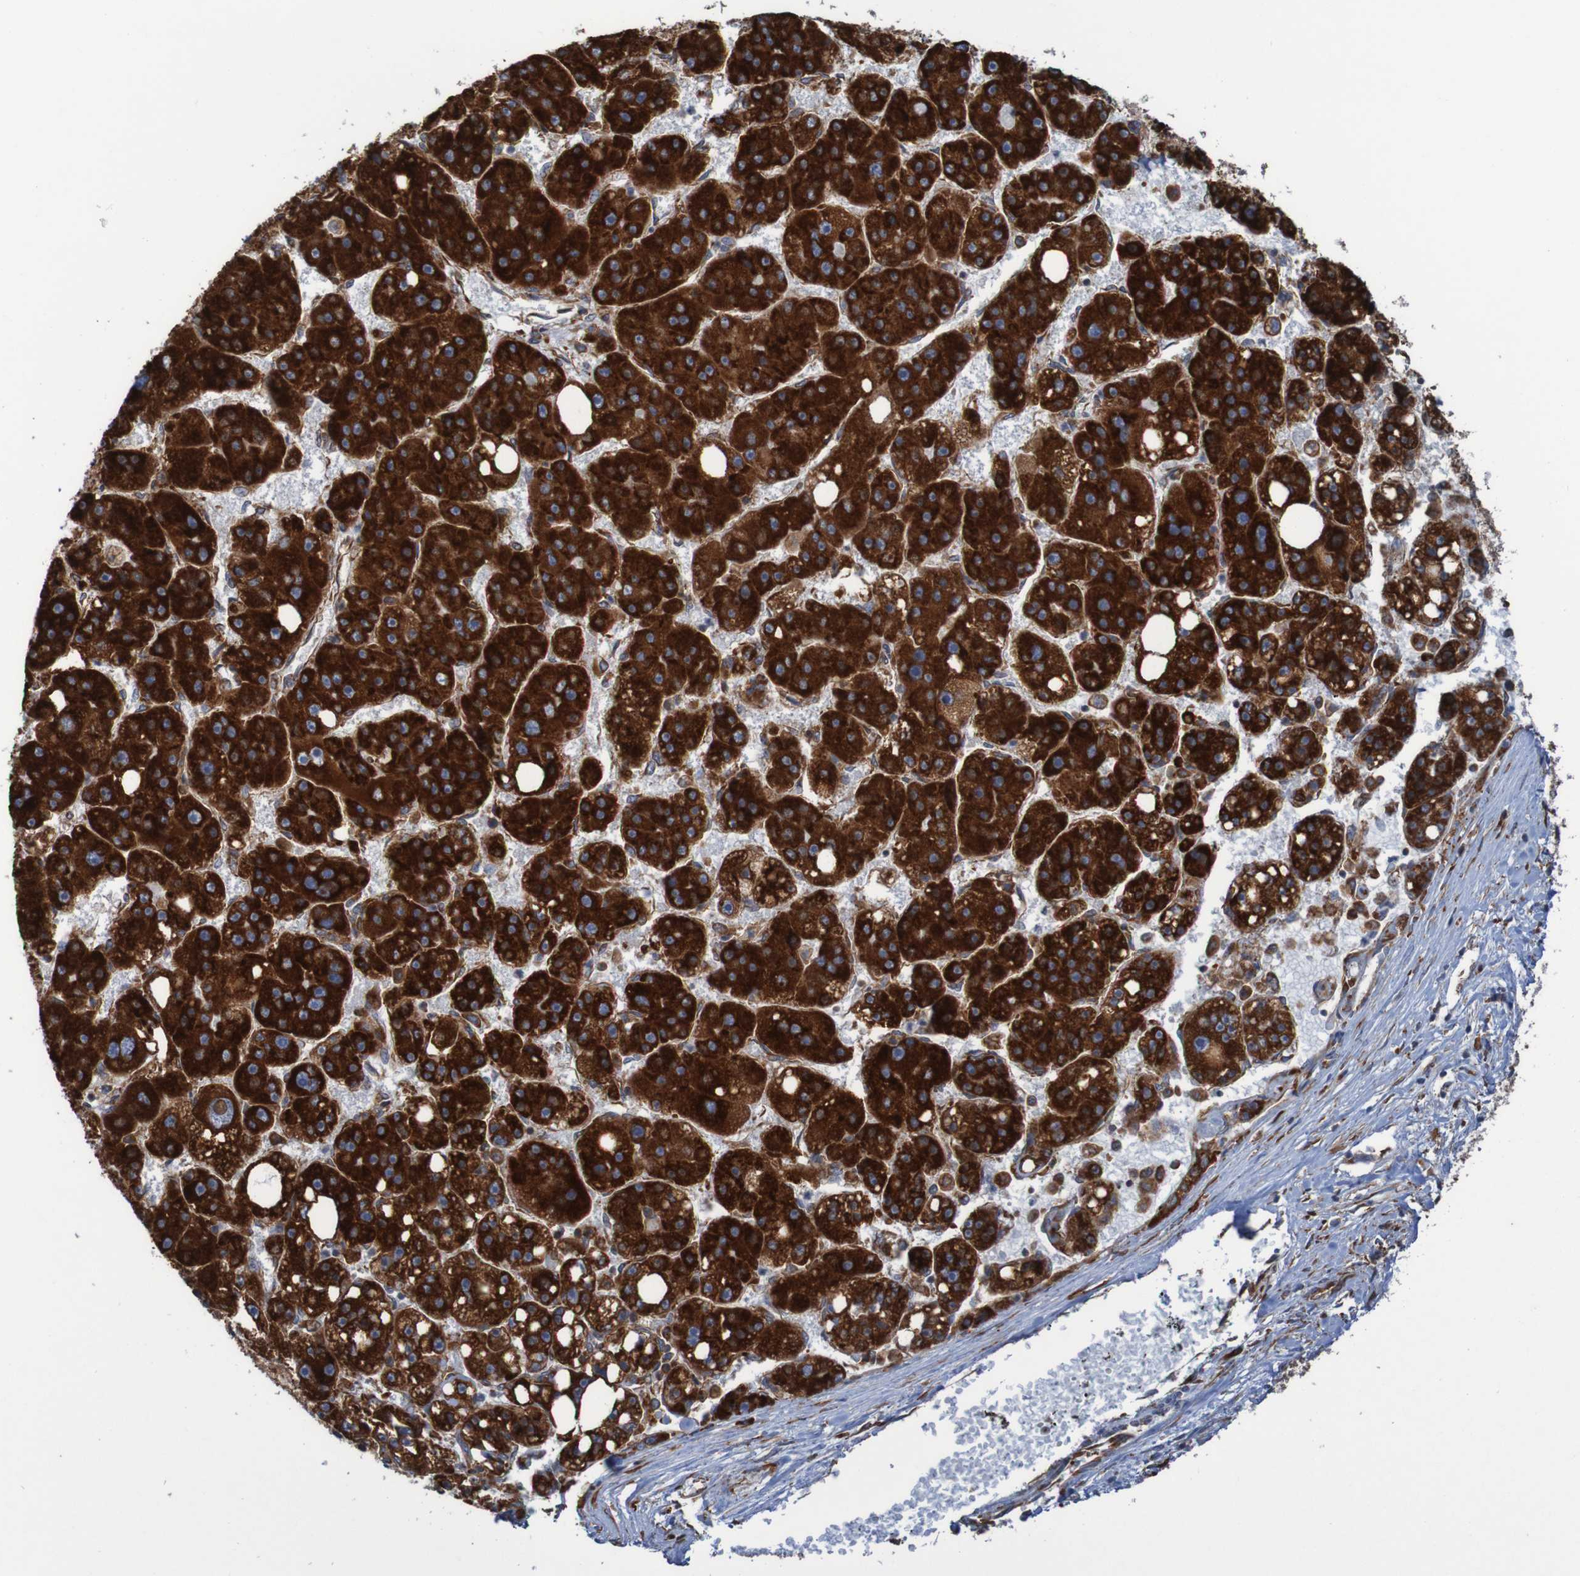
{"staining": {"intensity": "strong", "quantity": ">75%", "location": "cytoplasmic/membranous"}, "tissue": "liver cancer", "cell_type": "Tumor cells", "image_type": "cancer", "snomed": [{"axis": "morphology", "description": "Carcinoma, Hepatocellular, NOS"}, {"axis": "topography", "description": "Liver"}], "caption": "Immunohistochemical staining of human liver cancer reveals high levels of strong cytoplasmic/membranous staining in approximately >75% of tumor cells.", "gene": "RPL10", "patient": {"sex": "female", "age": 61}}